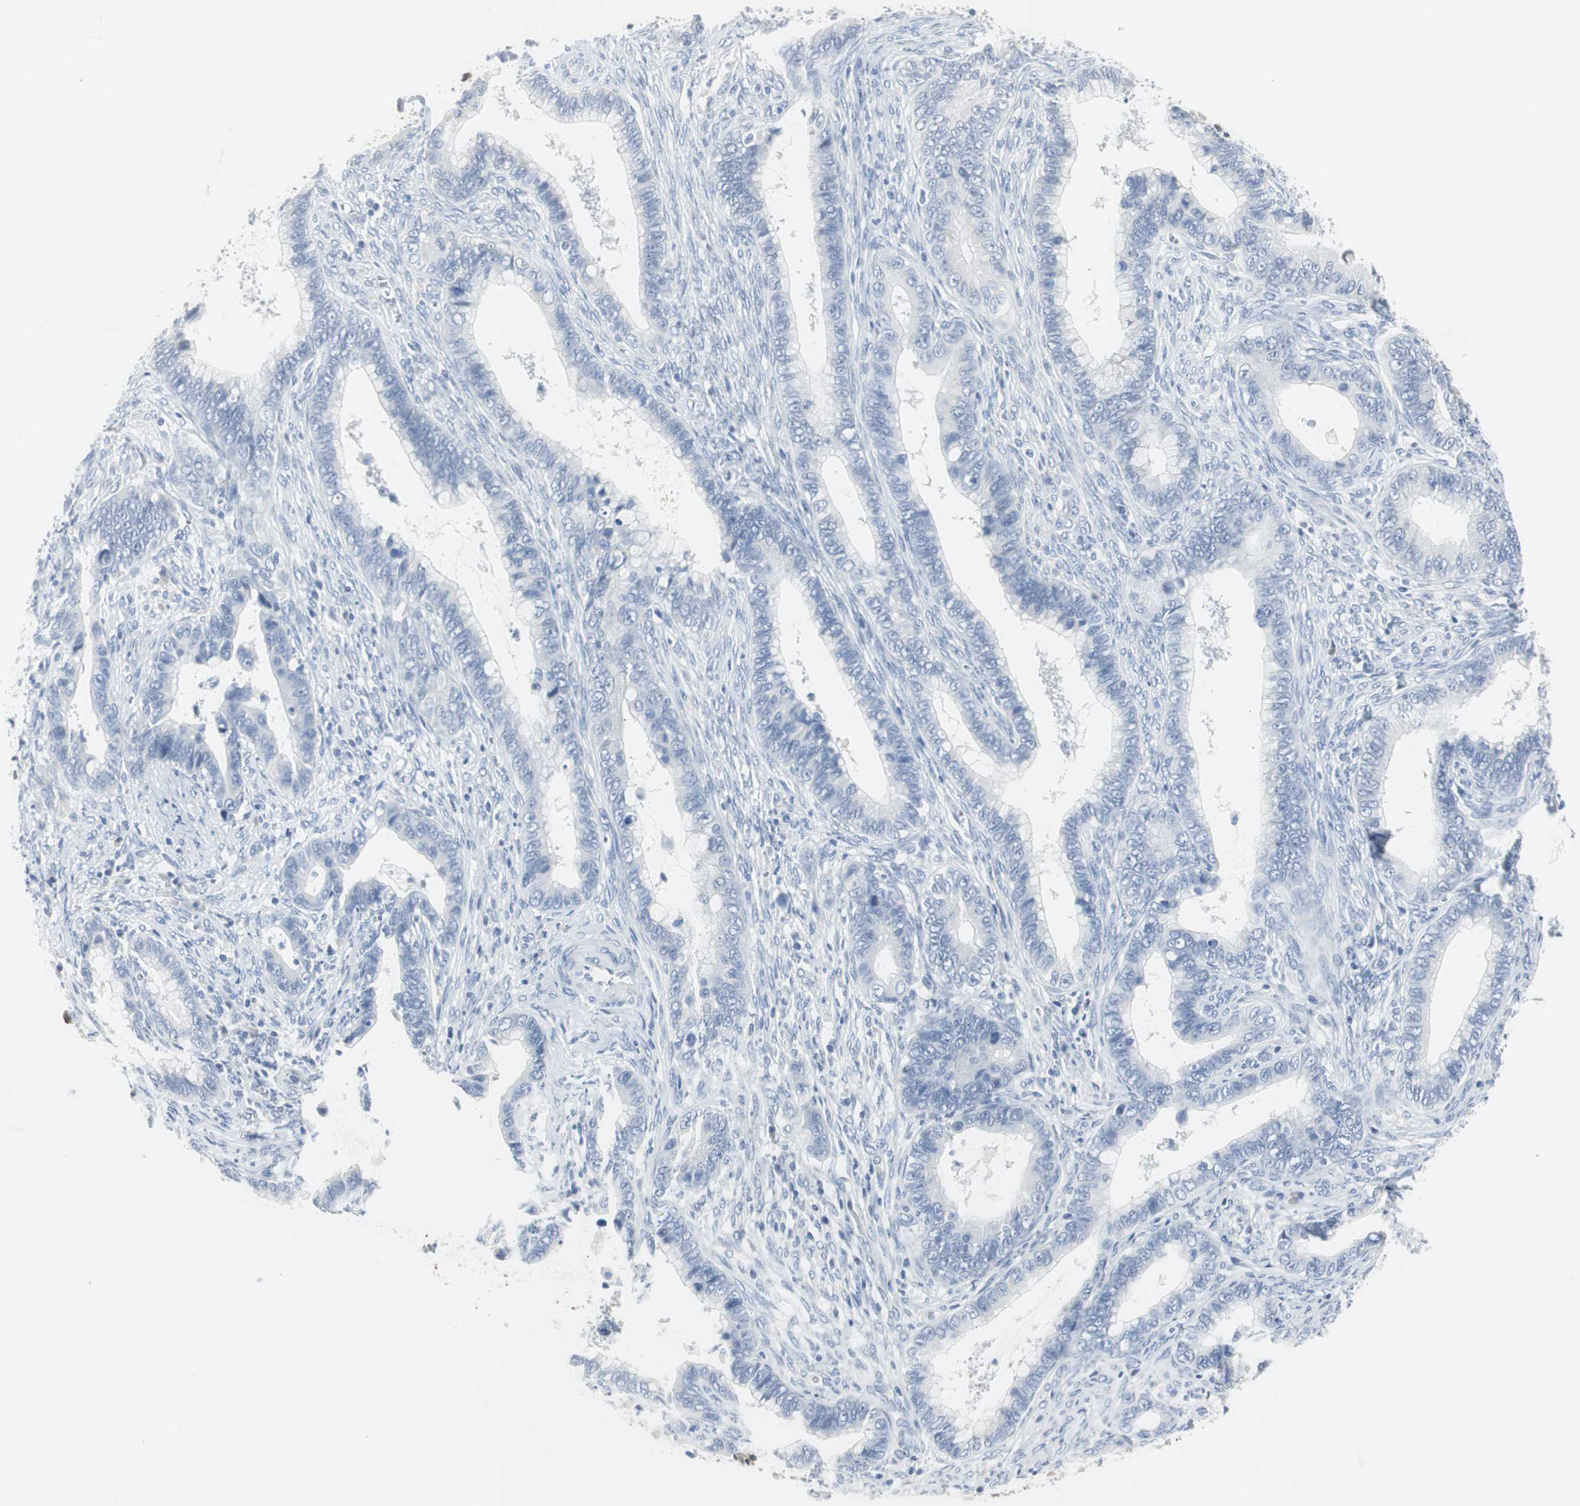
{"staining": {"intensity": "negative", "quantity": "none", "location": "none"}, "tissue": "cervical cancer", "cell_type": "Tumor cells", "image_type": "cancer", "snomed": [{"axis": "morphology", "description": "Adenocarcinoma, NOS"}, {"axis": "topography", "description": "Cervix"}], "caption": "Photomicrograph shows no significant protein positivity in tumor cells of cervical cancer (adenocarcinoma). The staining was performed using DAB (3,3'-diaminobenzidine) to visualize the protein expression in brown, while the nuclei were stained in blue with hematoxylin (Magnification: 20x).", "gene": "S100A7", "patient": {"sex": "female", "age": 44}}